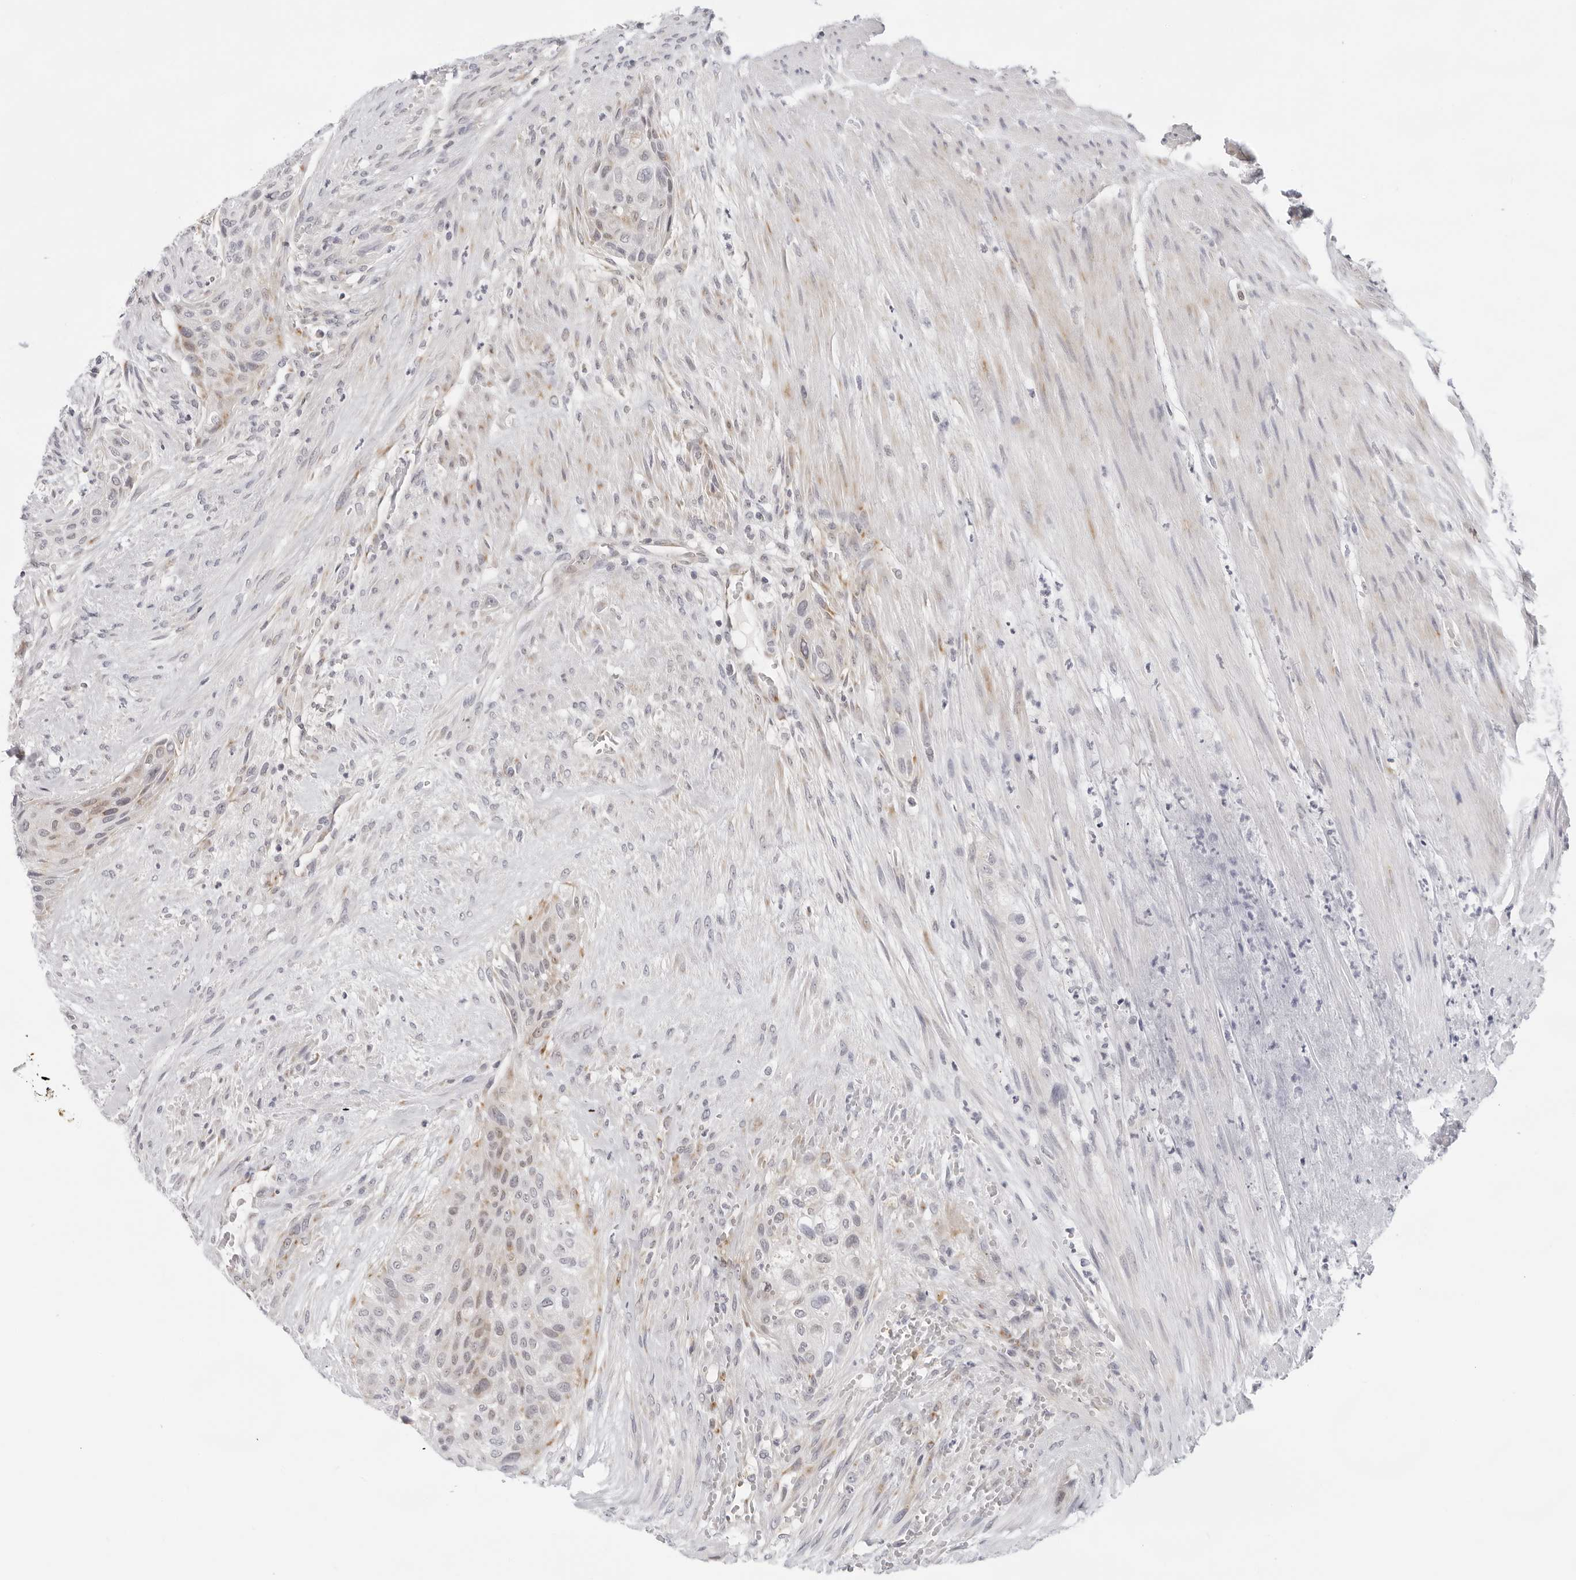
{"staining": {"intensity": "weak", "quantity": "25%-75%", "location": "cytoplasmic/membranous"}, "tissue": "urothelial cancer", "cell_type": "Tumor cells", "image_type": "cancer", "snomed": [{"axis": "morphology", "description": "Urothelial carcinoma, High grade"}, {"axis": "topography", "description": "Urinary bladder"}], "caption": "Human urothelial cancer stained with a brown dye displays weak cytoplasmic/membranous positive positivity in approximately 25%-75% of tumor cells.", "gene": "CIART", "patient": {"sex": "male", "age": 35}}